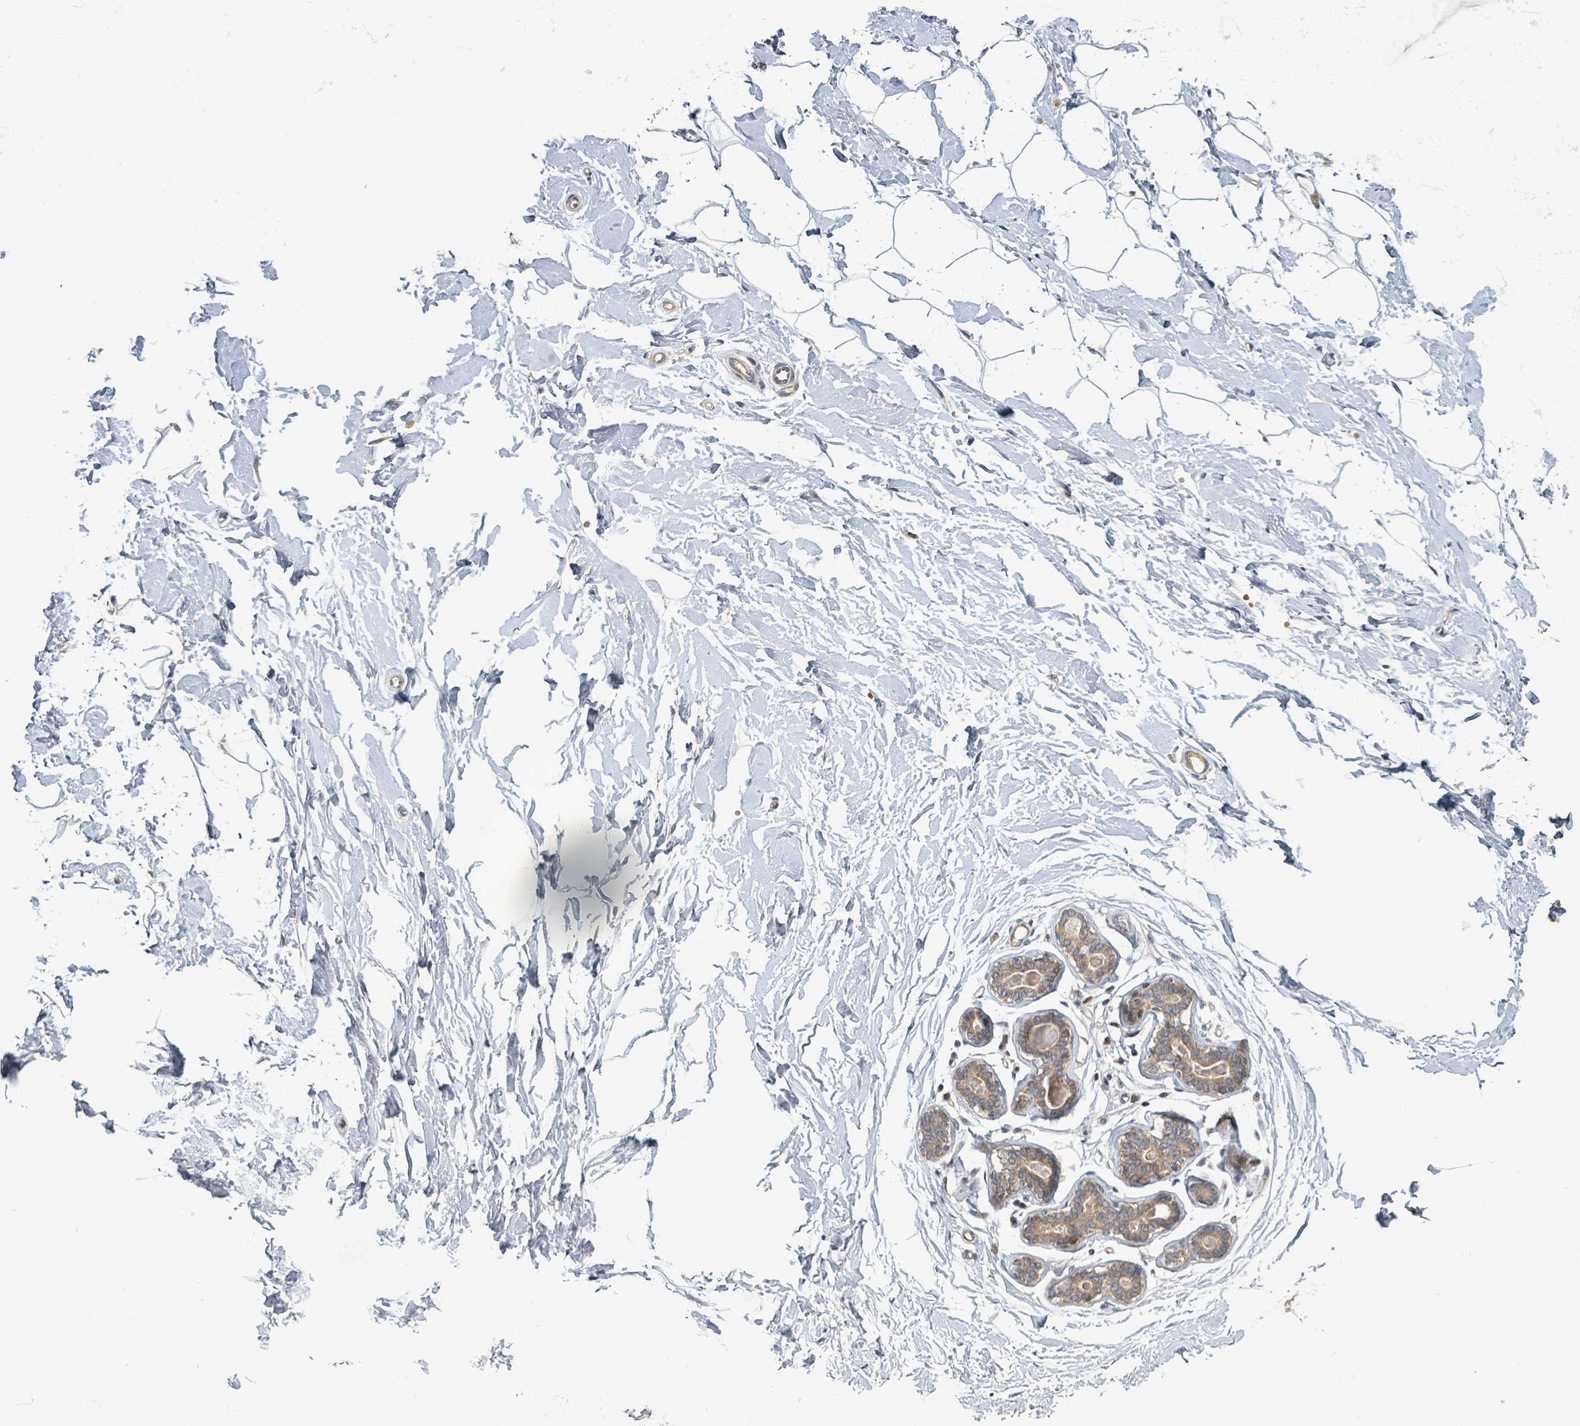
{"staining": {"intensity": "weak", "quantity": "<25%", "location": "cytoplasmic/membranous"}, "tissue": "breast", "cell_type": "Adipocytes", "image_type": "normal", "snomed": [{"axis": "morphology", "description": "Normal tissue, NOS"}, {"axis": "topography", "description": "Breast"}], "caption": "High power microscopy image of an immunohistochemistry (IHC) image of unremarkable breast, revealing no significant staining in adipocytes.", "gene": "ITGA11", "patient": {"sex": "female", "age": 23}}